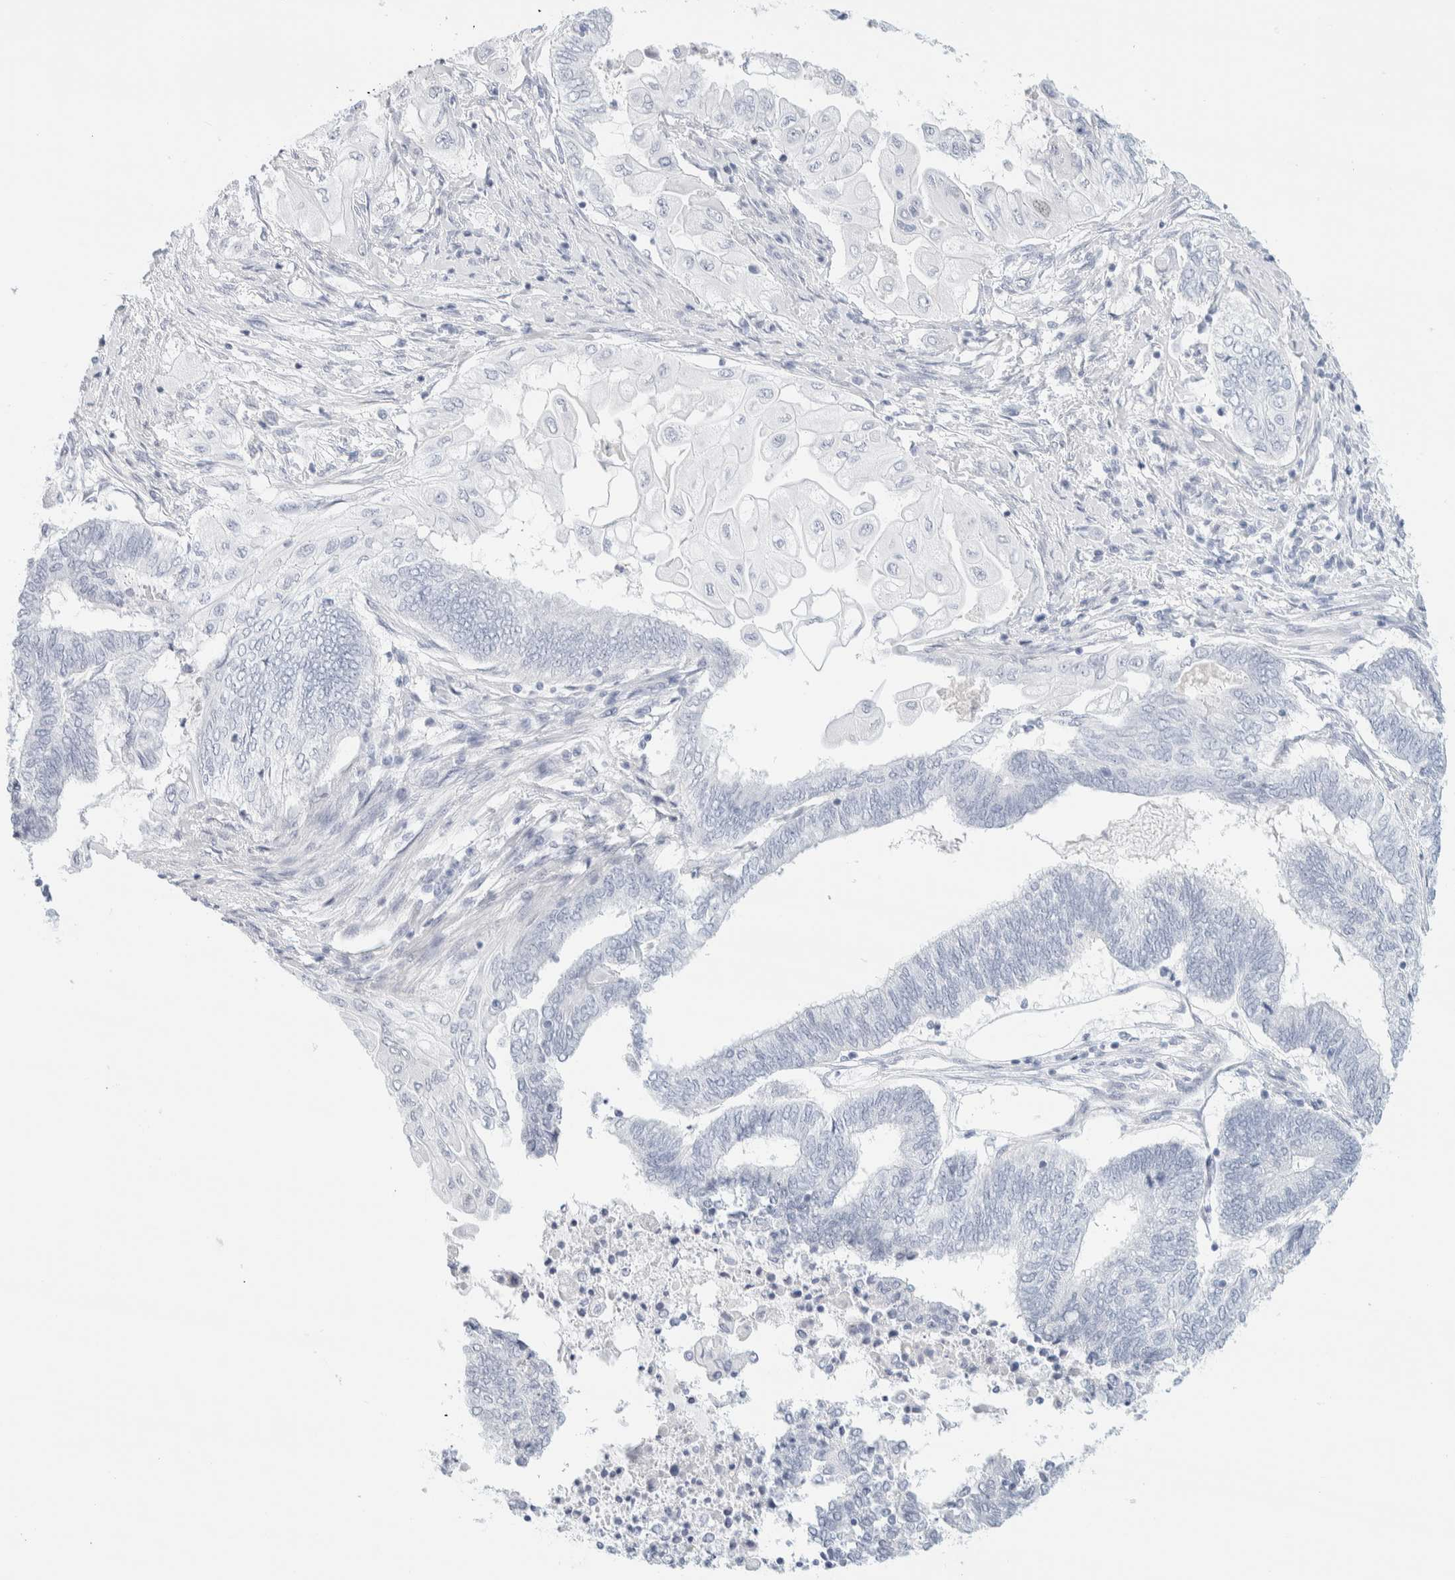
{"staining": {"intensity": "negative", "quantity": "none", "location": "none"}, "tissue": "endometrial cancer", "cell_type": "Tumor cells", "image_type": "cancer", "snomed": [{"axis": "morphology", "description": "Adenocarcinoma, NOS"}, {"axis": "topography", "description": "Uterus"}, {"axis": "topography", "description": "Endometrium"}], "caption": "A high-resolution histopathology image shows immunohistochemistry (IHC) staining of adenocarcinoma (endometrial), which displays no significant positivity in tumor cells. The staining is performed using DAB (3,3'-diaminobenzidine) brown chromogen with nuclei counter-stained in using hematoxylin.", "gene": "ATCAY", "patient": {"sex": "female", "age": 70}}